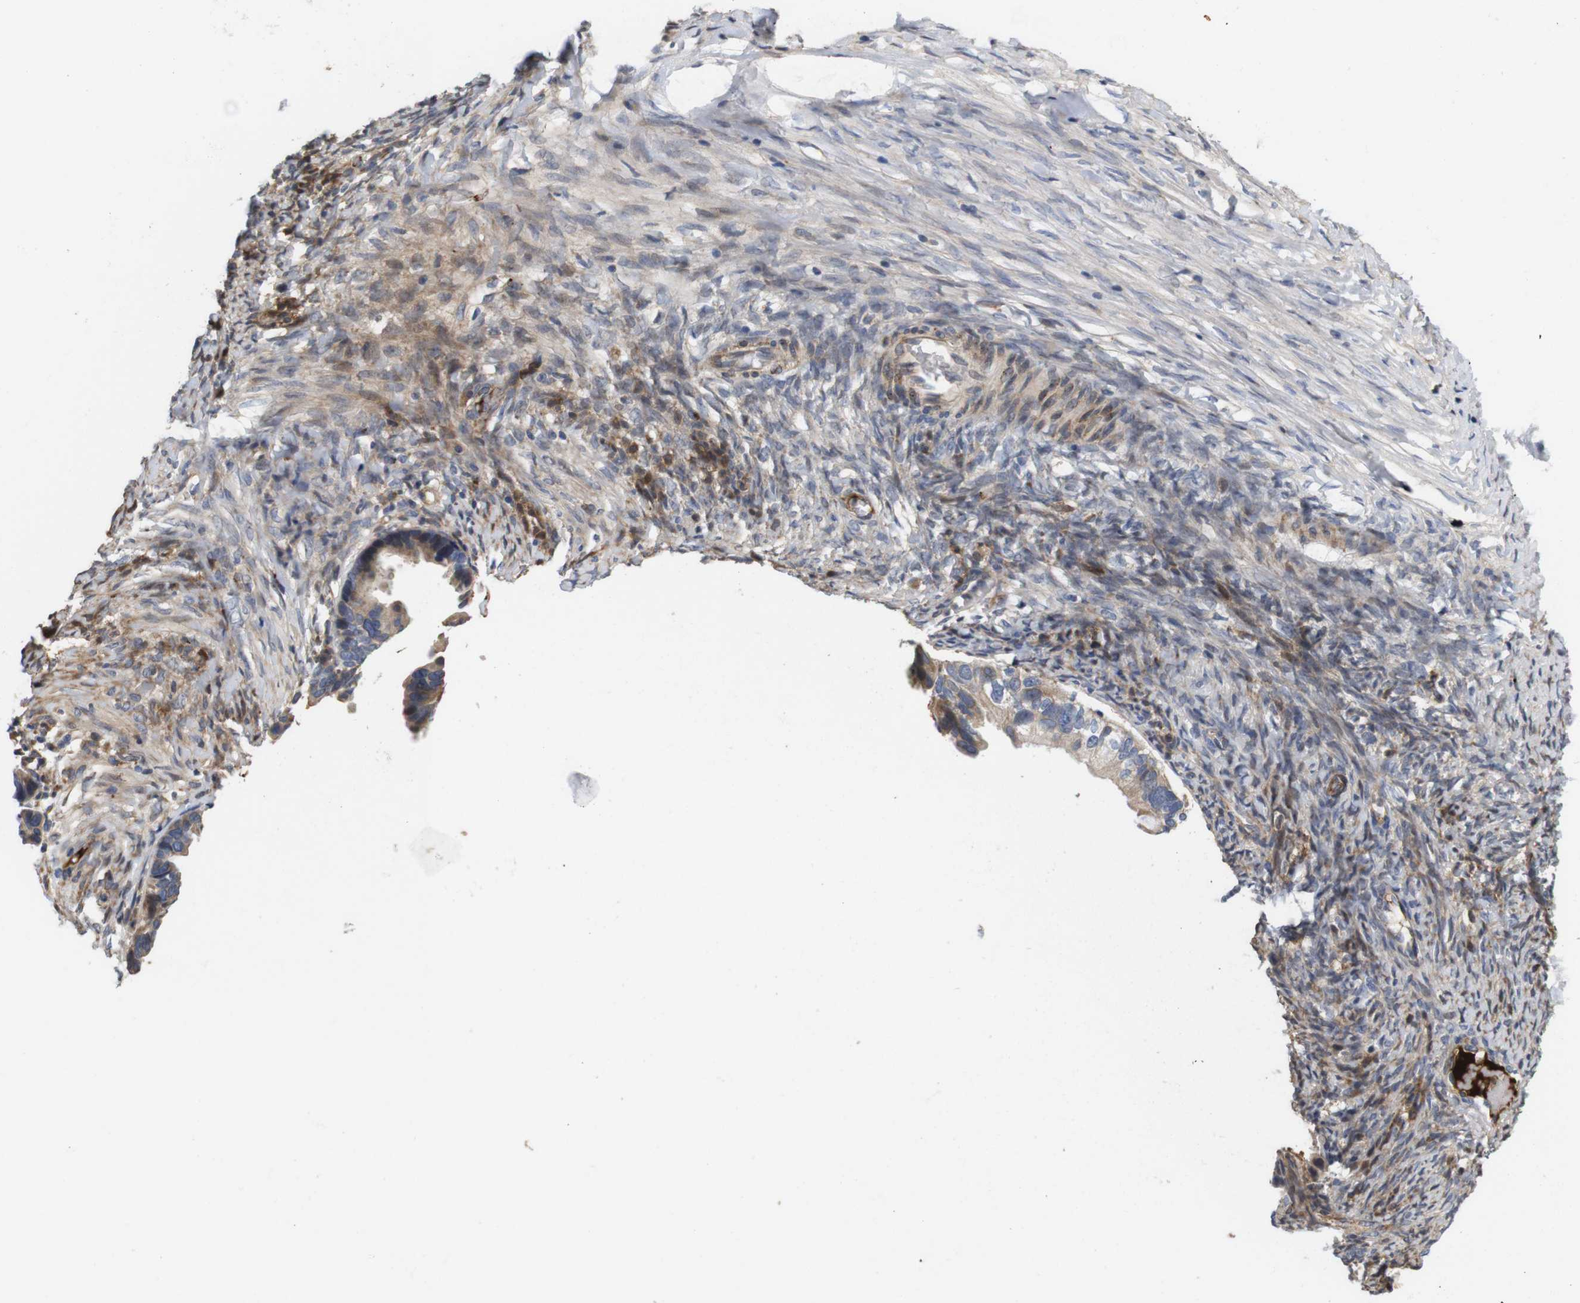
{"staining": {"intensity": "moderate", "quantity": ">75%", "location": "cytoplasmic/membranous"}, "tissue": "ovarian cancer", "cell_type": "Tumor cells", "image_type": "cancer", "snomed": [{"axis": "morphology", "description": "Cystadenocarcinoma, serous, NOS"}, {"axis": "topography", "description": "Ovary"}], "caption": "Ovarian serous cystadenocarcinoma stained for a protein (brown) demonstrates moderate cytoplasmic/membranous positive staining in about >75% of tumor cells.", "gene": "SPRY3", "patient": {"sex": "female", "age": 56}}